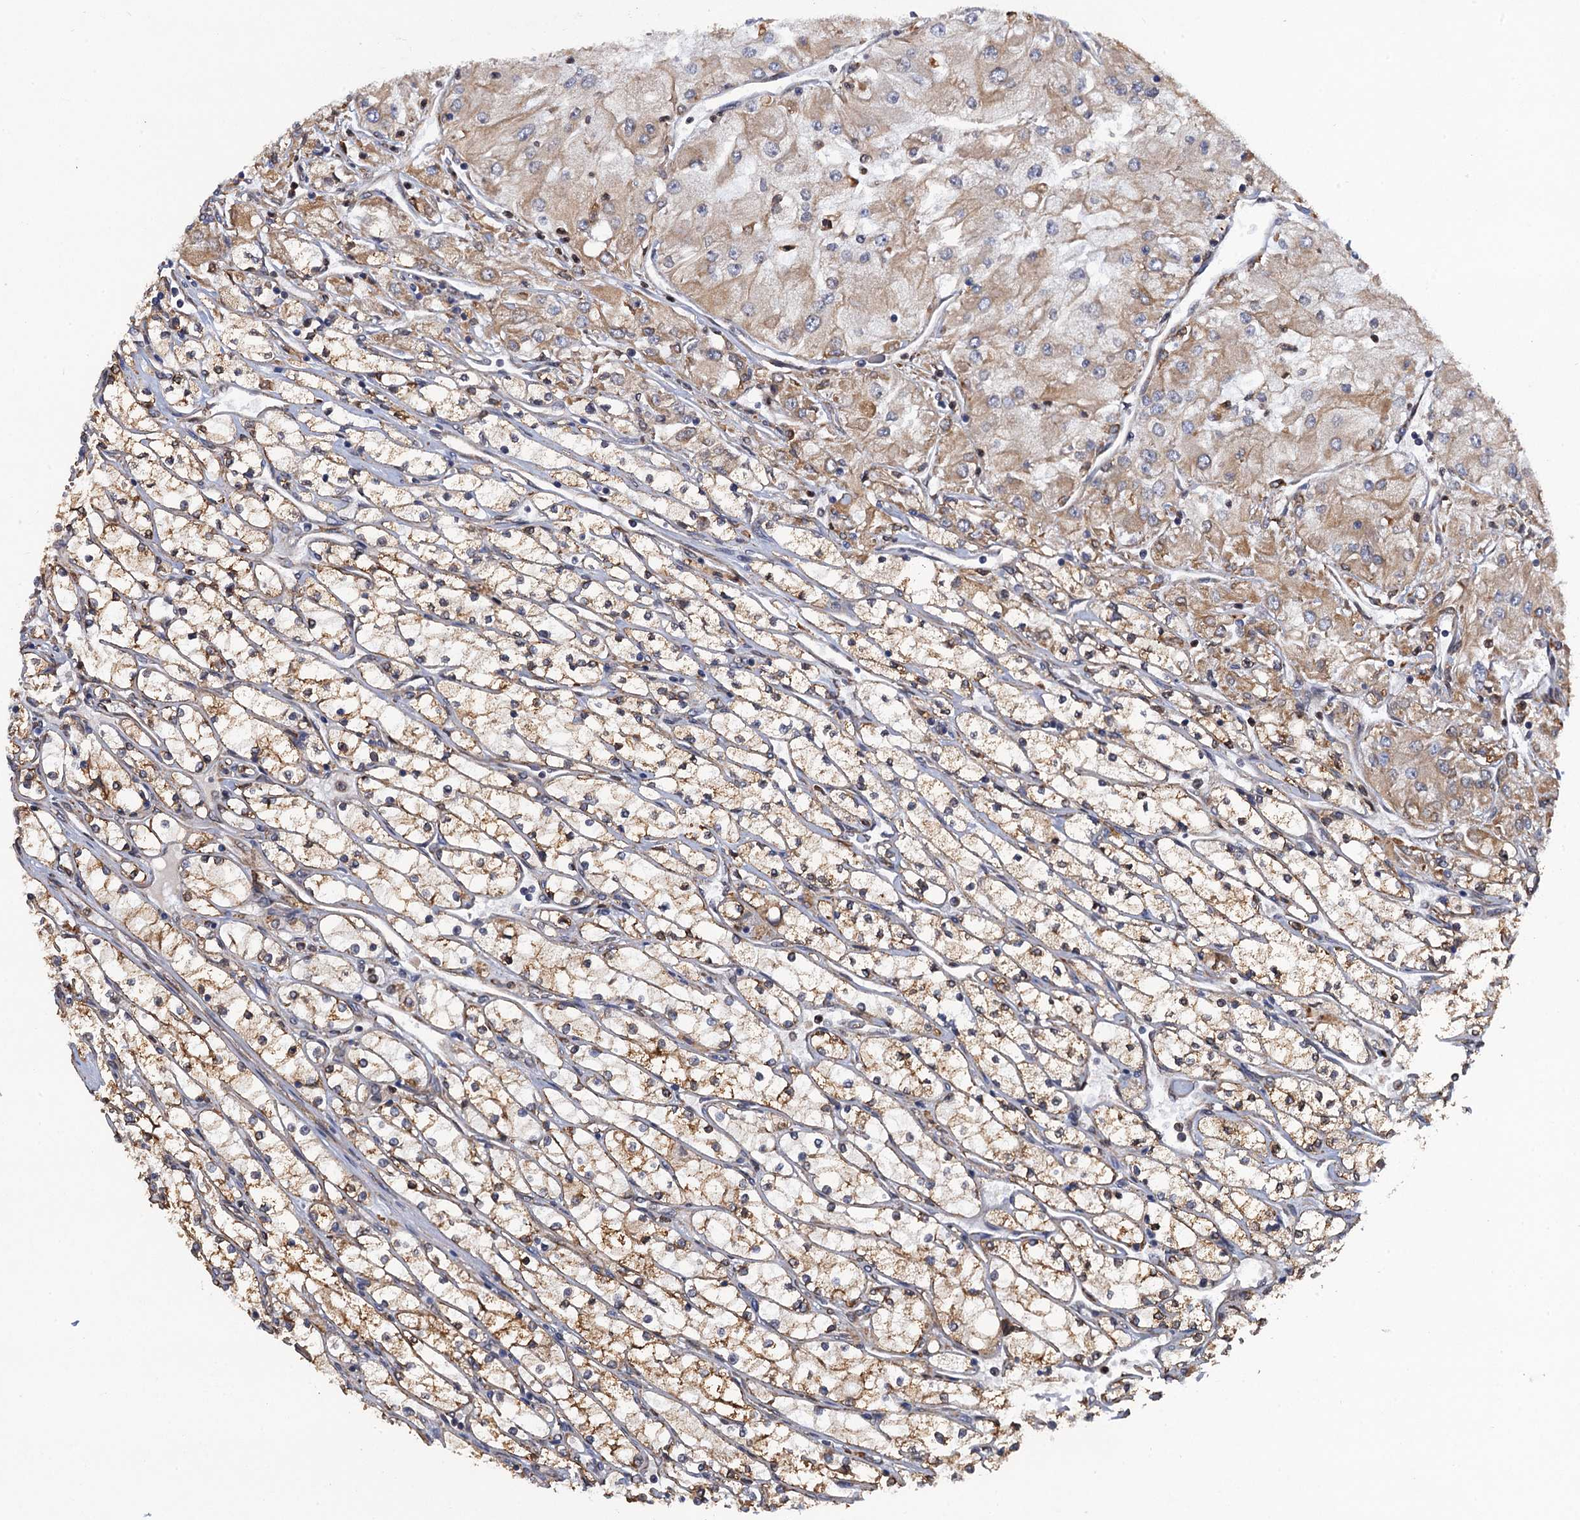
{"staining": {"intensity": "moderate", "quantity": ">75%", "location": "cytoplasmic/membranous"}, "tissue": "renal cancer", "cell_type": "Tumor cells", "image_type": "cancer", "snomed": [{"axis": "morphology", "description": "Adenocarcinoma, NOS"}, {"axis": "topography", "description": "Kidney"}], "caption": "An IHC histopathology image of neoplastic tissue is shown. Protein staining in brown shows moderate cytoplasmic/membranous positivity in renal adenocarcinoma within tumor cells. The protein is stained brown, and the nuclei are stained in blue (DAB IHC with brightfield microscopy, high magnification).", "gene": "ARMC5", "patient": {"sex": "male", "age": 80}}